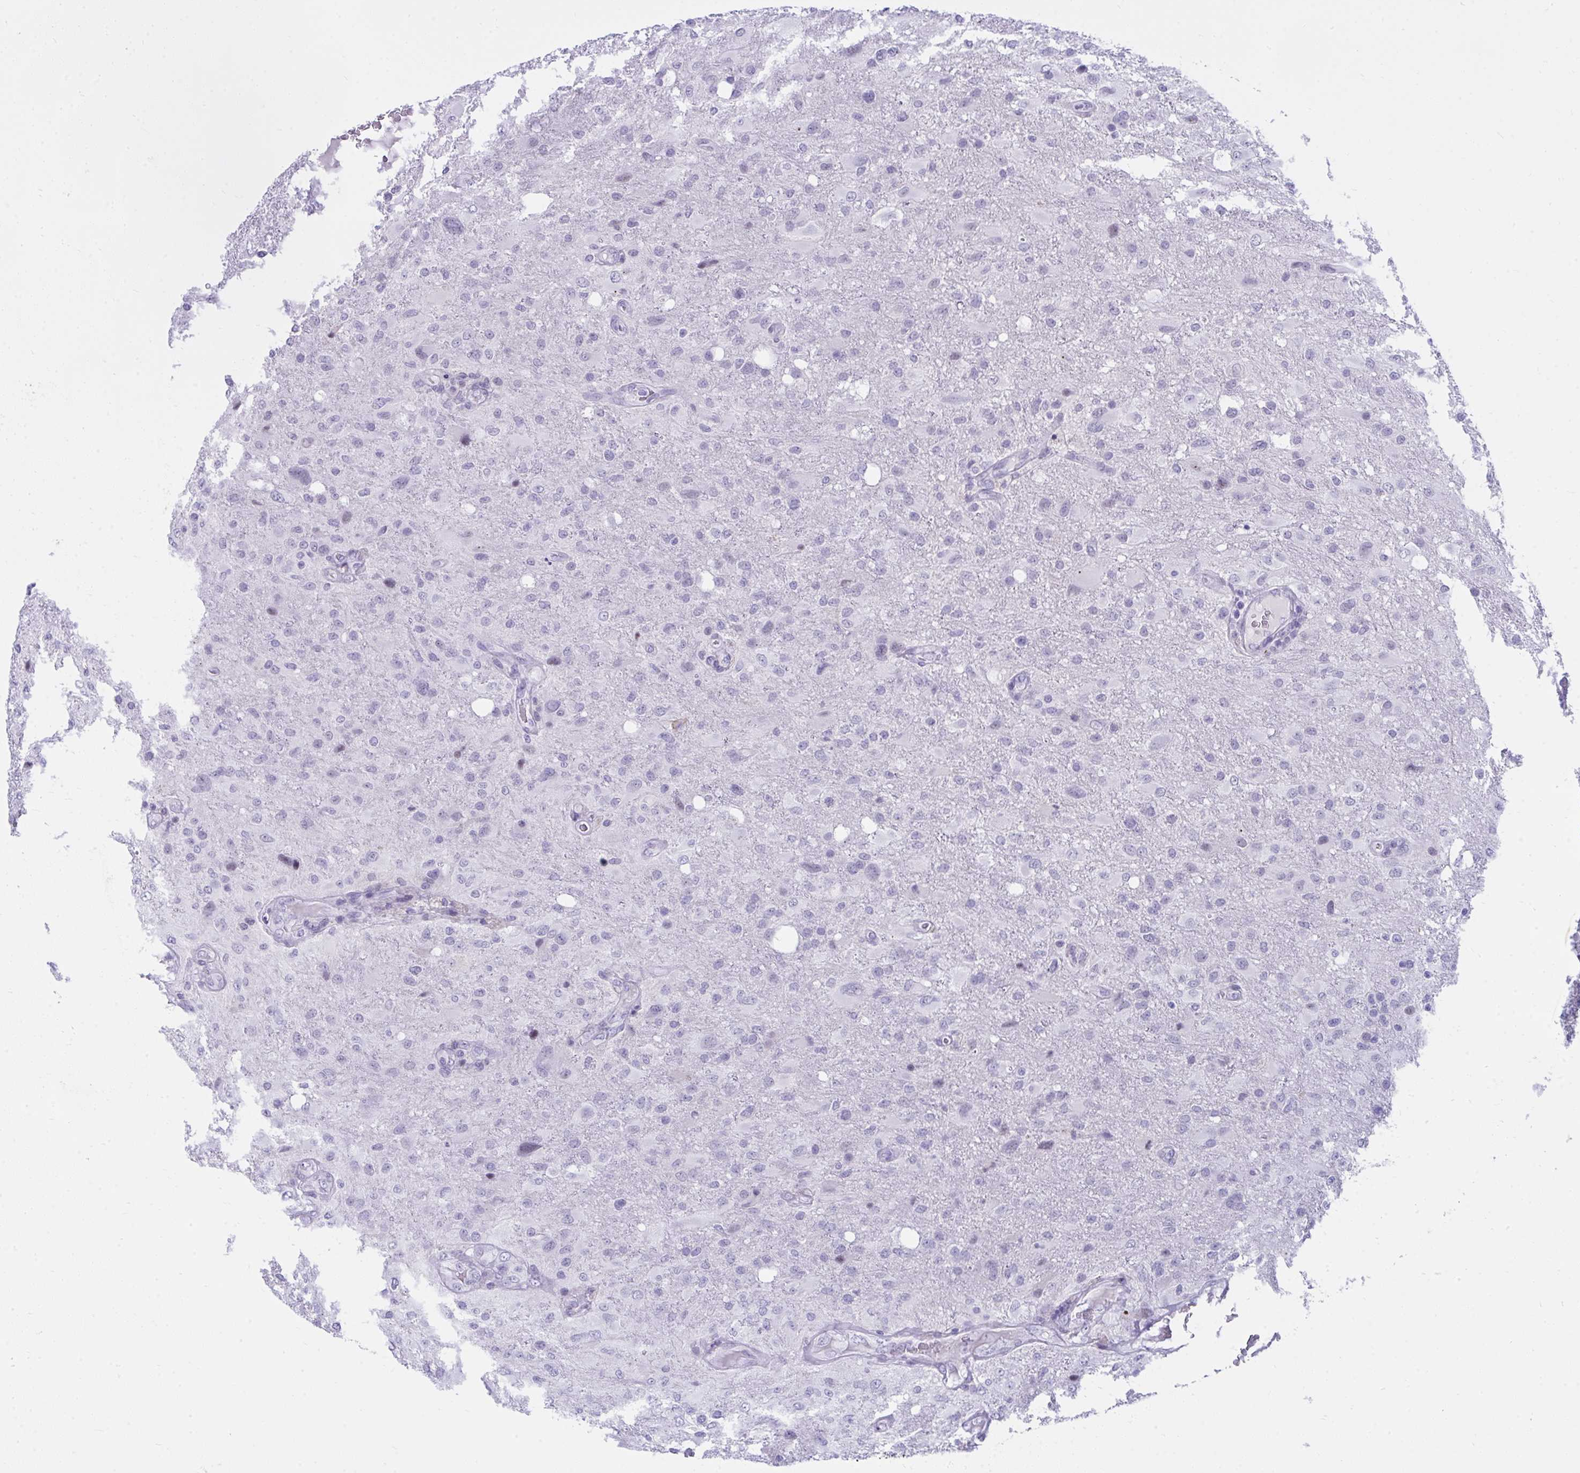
{"staining": {"intensity": "negative", "quantity": "none", "location": "none"}, "tissue": "glioma", "cell_type": "Tumor cells", "image_type": "cancer", "snomed": [{"axis": "morphology", "description": "Glioma, malignant, High grade"}, {"axis": "topography", "description": "Brain"}], "caption": "IHC image of glioma stained for a protein (brown), which displays no staining in tumor cells.", "gene": "OR5F1", "patient": {"sex": "male", "age": 53}}